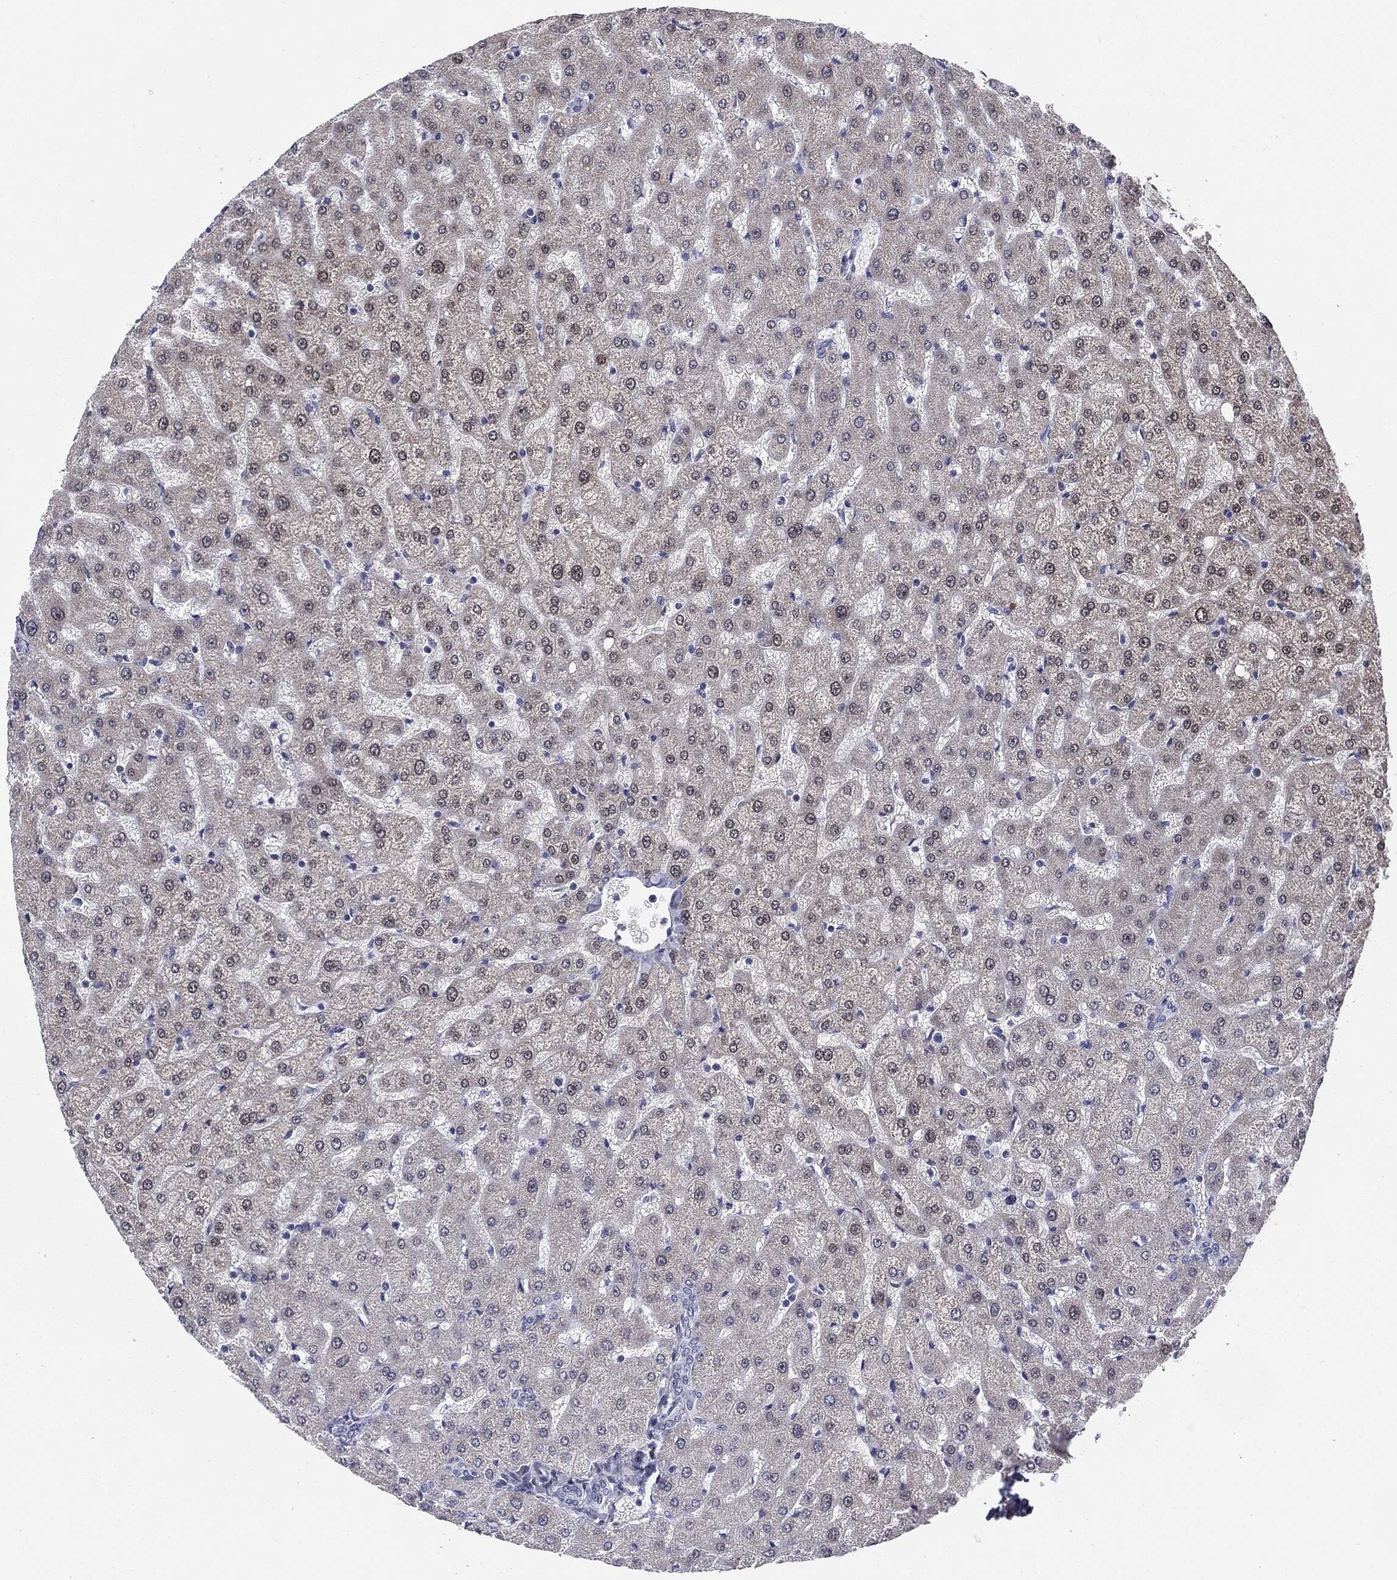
{"staining": {"intensity": "negative", "quantity": "none", "location": "none"}, "tissue": "liver", "cell_type": "Cholangiocytes", "image_type": "normal", "snomed": [{"axis": "morphology", "description": "Normal tissue, NOS"}, {"axis": "topography", "description": "Liver"}], "caption": "The histopathology image displays no significant staining in cholangiocytes of liver. (Immunohistochemistry (ihc), brightfield microscopy, high magnification).", "gene": "KRT5", "patient": {"sex": "female", "age": 50}}